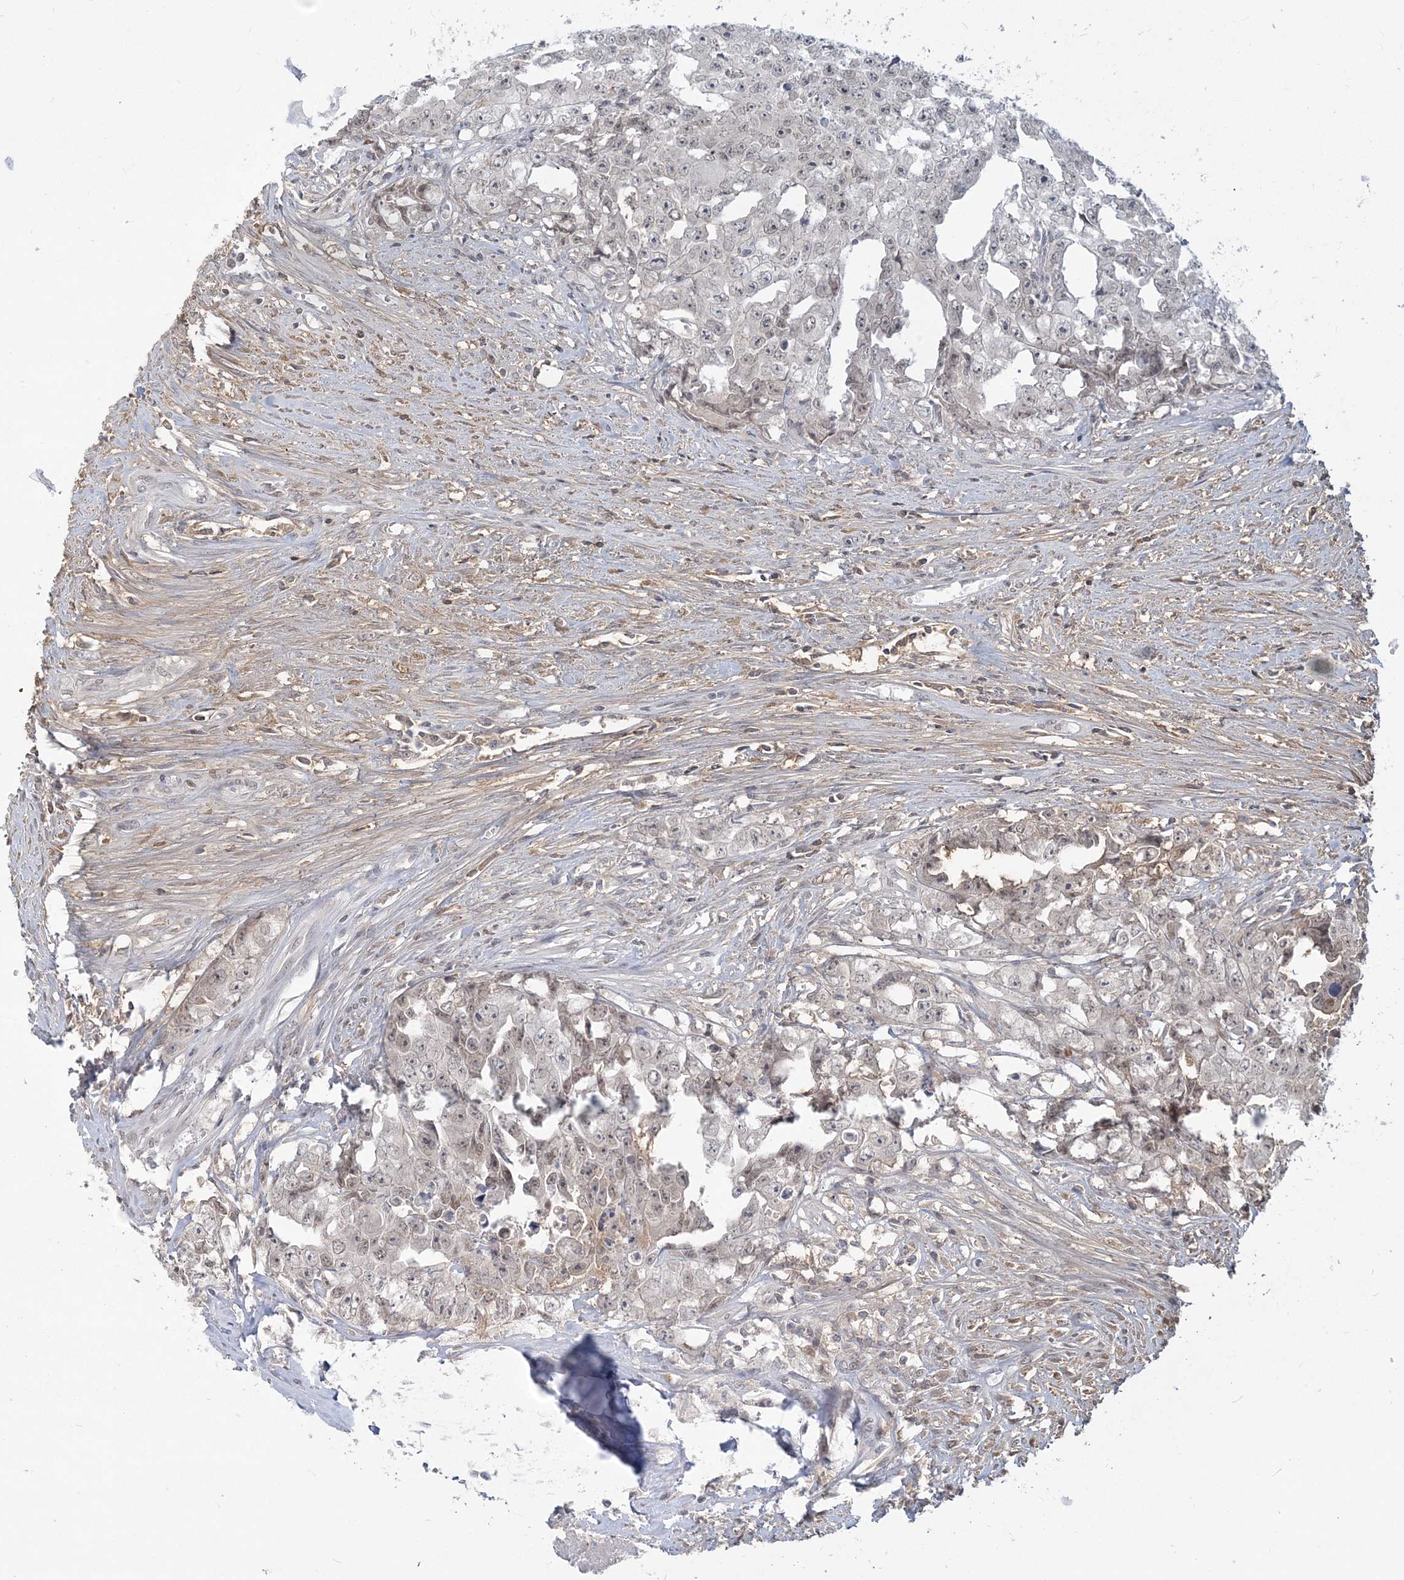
{"staining": {"intensity": "weak", "quantity": "25%-75%", "location": "nuclear"}, "tissue": "testis cancer", "cell_type": "Tumor cells", "image_type": "cancer", "snomed": [{"axis": "morphology", "description": "Seminoma, NOS"}, {"axis": "morphology", "description": "Carcinoma, Embryonal, NOS"}, {"axis": "topography", "description": "Testis"}], "caption": "A photomicrograph of testis cancer stained for a protein reveals weak nuclear brown staining in tumor cells.", "gene": "ANKS1A", "patient": {"sex": "male", "age": 43}}